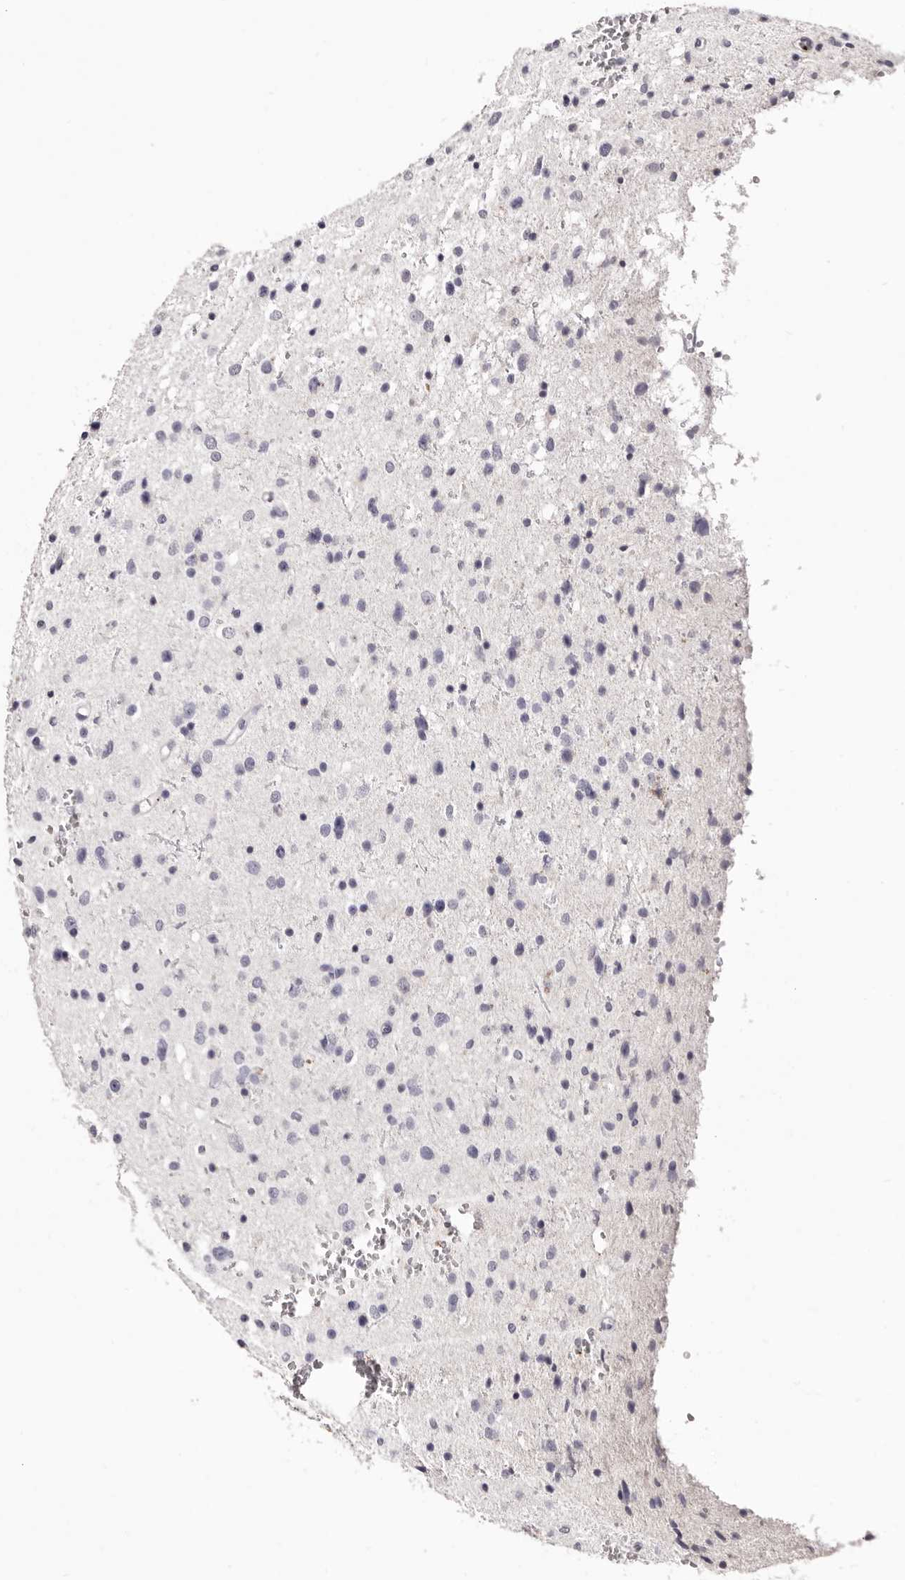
{"staining": {"intensity": "negative", "quantity": "none", "location": "none"}, "tissue": "glioma", "cell_type": "Tumor cells", "image_type": "cancer", "snomed": [{"axis": "morphology", "description": "Glioma, malignant, Low grade"}, {"axis": "topography", "description": "Brain"}], "caption": "Protein analysis of glioma shows no significant staining in tumor cells.", "gene": "PF4", "patient": {"sex": "female", "age": 37}}